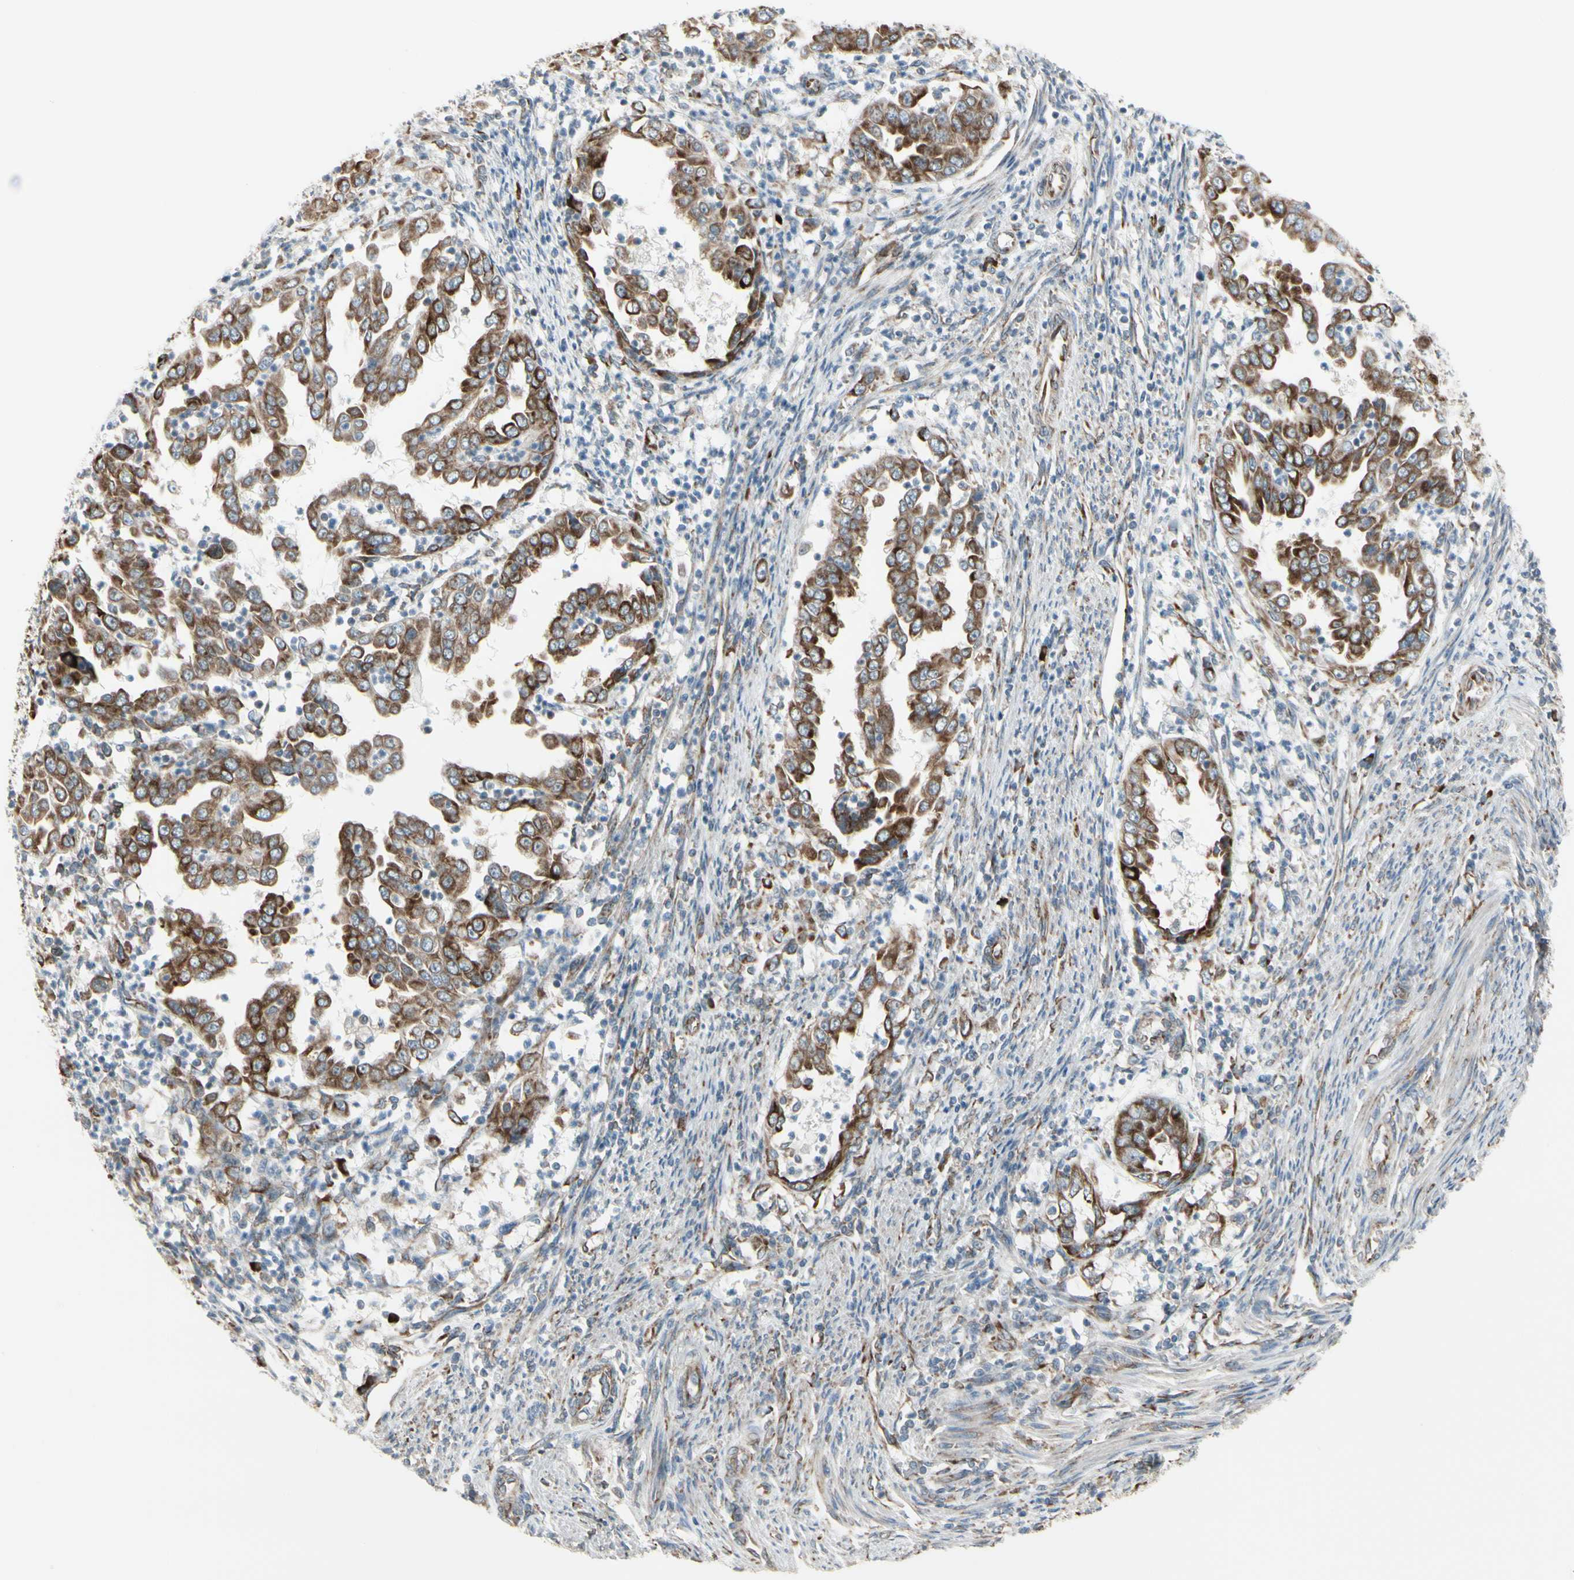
{"staining": {"intensity": "moderate", "quantity": ">75%", "location": "cytoplasmic/membranous"}, "tissue": "endometrial cancer", "cell_type": "Tumor cells", "image_type": "cancer", "snomed": [{"axis": "morphology", "description": "Adenocarcinoma, NOS"}, {"axis": "topography", "description": "Endometrium"}], "caption": "Immunohistochemistry of adenocarcinoma (endometrial) exhibits medium levels of moderate cytoplasmic/membranous expression in about >75% of tumor cells.", "gene": "FNDC3A", "patient": {"sex": "female", "age": 85}}